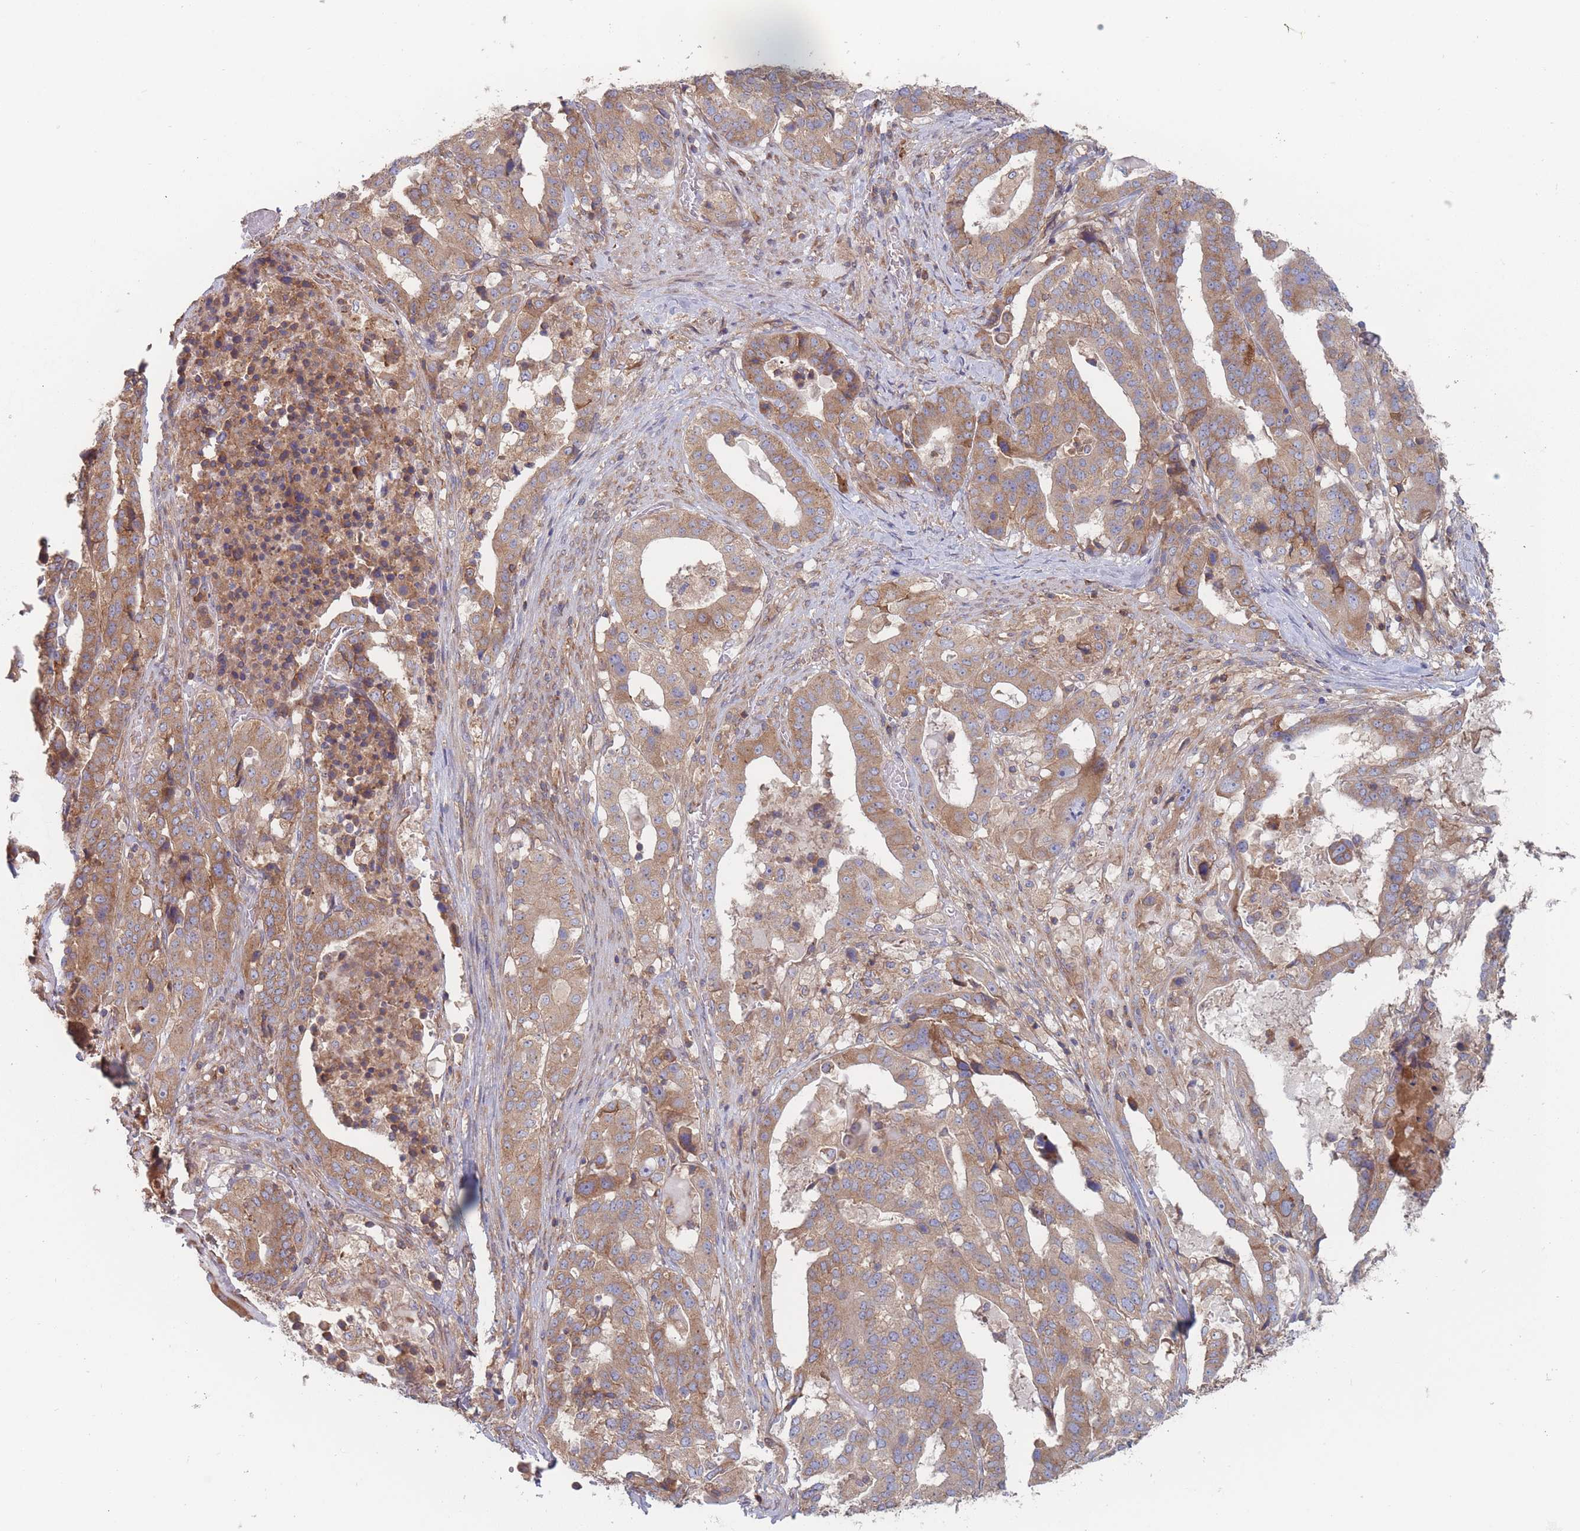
{"staining": {"intensity": "moderate", "quantity": ">75%", "location": "cytoplasmic/membranous"}, "tissue": "stomach cancer", "cell_type": "Tumor cells", "image_type": "cancer", "snomed": [{"axis": "morphology", "description": "Adenocarcinoma, NOS"}, {"axis": "topography", "description": "Stomach"}], "caption": "A micrograph of human stomach adenocarcinoma stained for a protein shows moderate cytoplasmic/membranous brown staining in tumor cells.", "gene": "KDSR", "patient": {"sex": "male", "age": 48}}